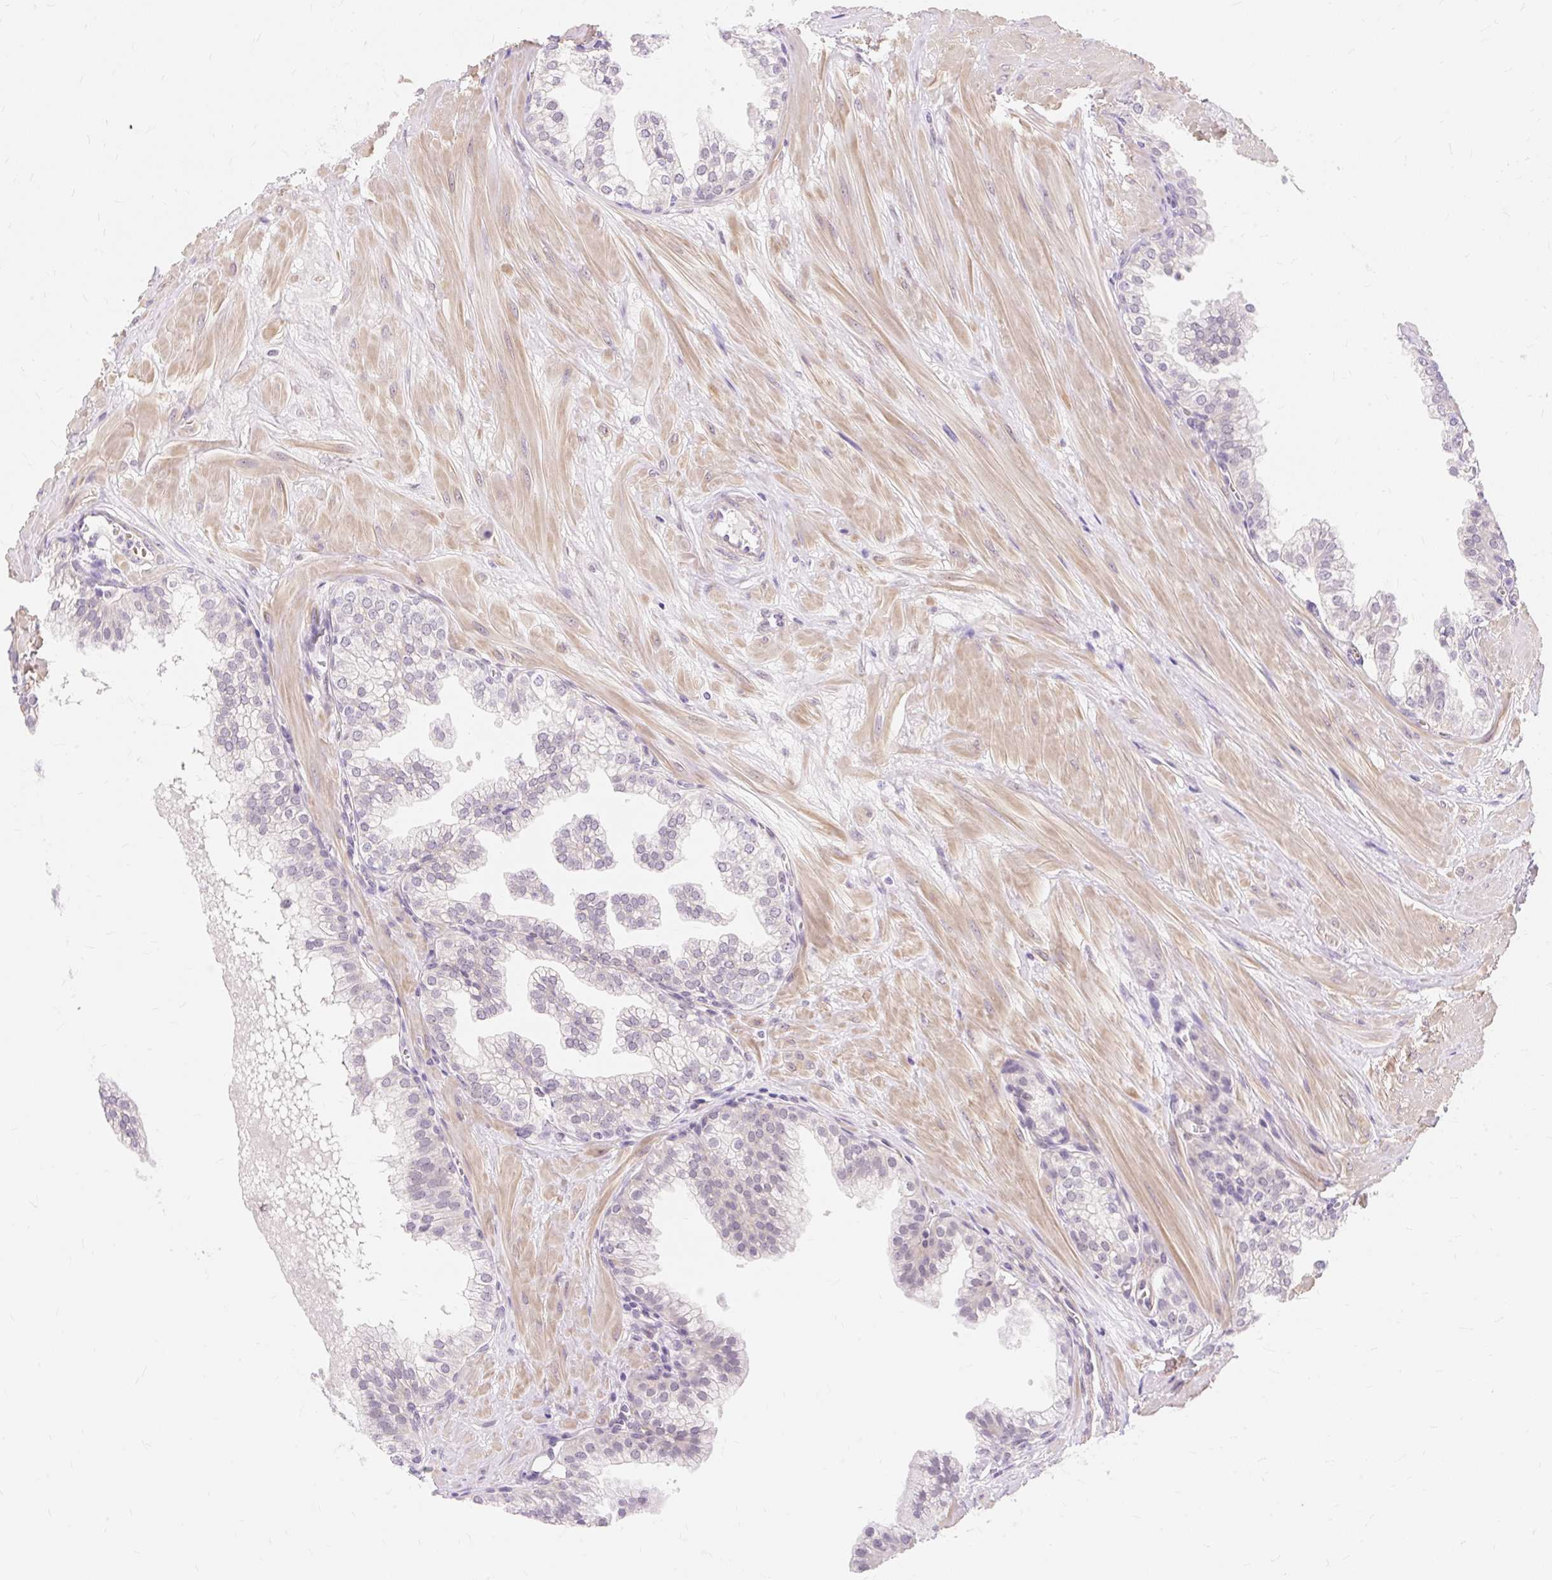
{"staining": {"intensity": "weak", "quantity": "<25%", "location": "nuclear"}, "tissue": "prostate", "cell_type": "Glandular cells", "image_type": "normal", "snomed": [{"axis": "morphology", "description": "Normal tissue, NOS"}, {"axis": "topography", "description": "Prostate"}, {"axis": "topography", "description": "Peripheral nerve tissue"}], "caption": "IHC micrograph of normal prostate stained for a protein (brown), which exhibits no positivity in glandular cells.", "gene": "OBP2A", "patient": {"sex": "male", "age": 55}}